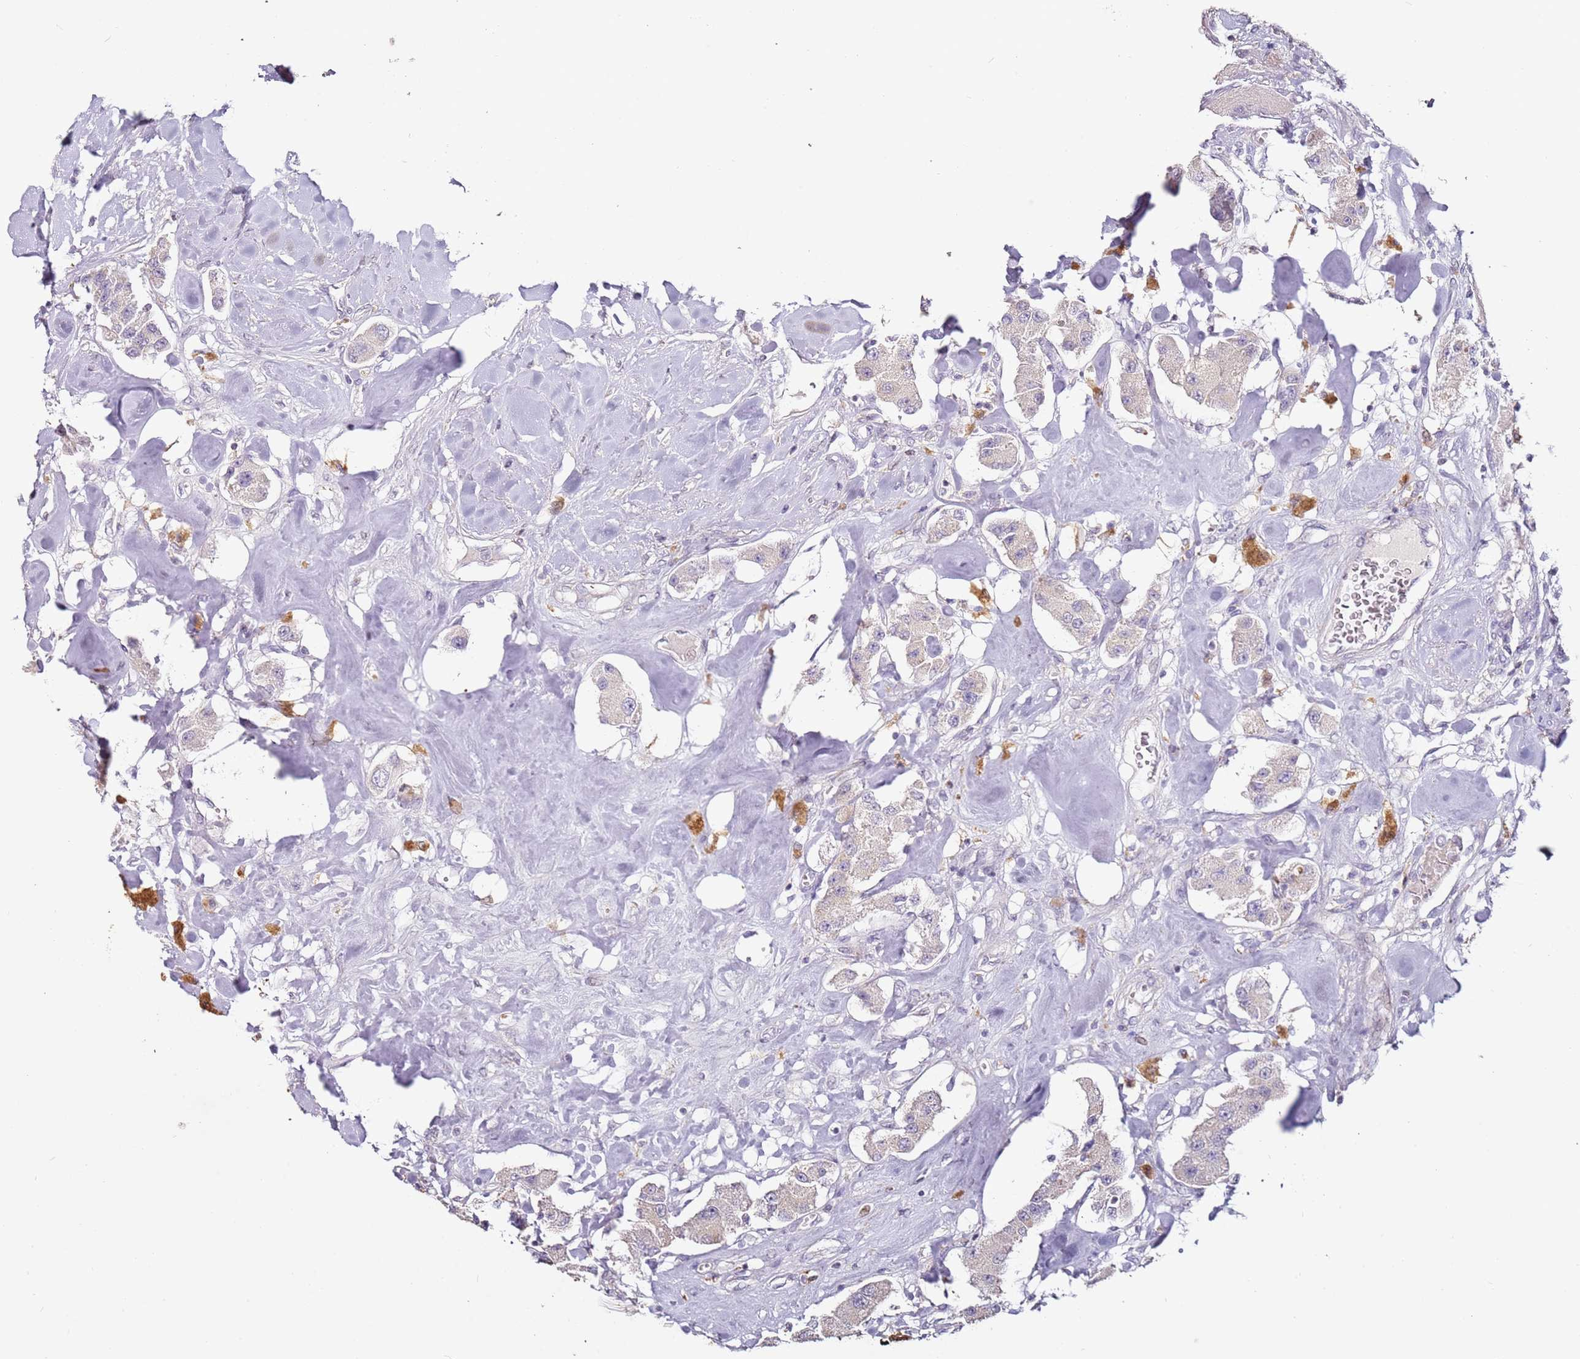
{"staining": {"intensity": "negative", "quantity": "none", "location": "none"}, "tissue": "carcinoid", "cell_type": "Tumor cells", "image_type": "cancer", "snomed": [{"axis": "morphology", "description": "Carcinoid, malignant, NOS"}, {"axis": "topography", "description": "Pancreas"}], "caption": "High magnification brightfield microscopy of malignant carcinoid stained with DAB (brown) and counterstained with hematoxylin (blue): tumor cells show no significant expression.", "gene": "MDH1", "patient": {"sex": "male", "age": 41}}